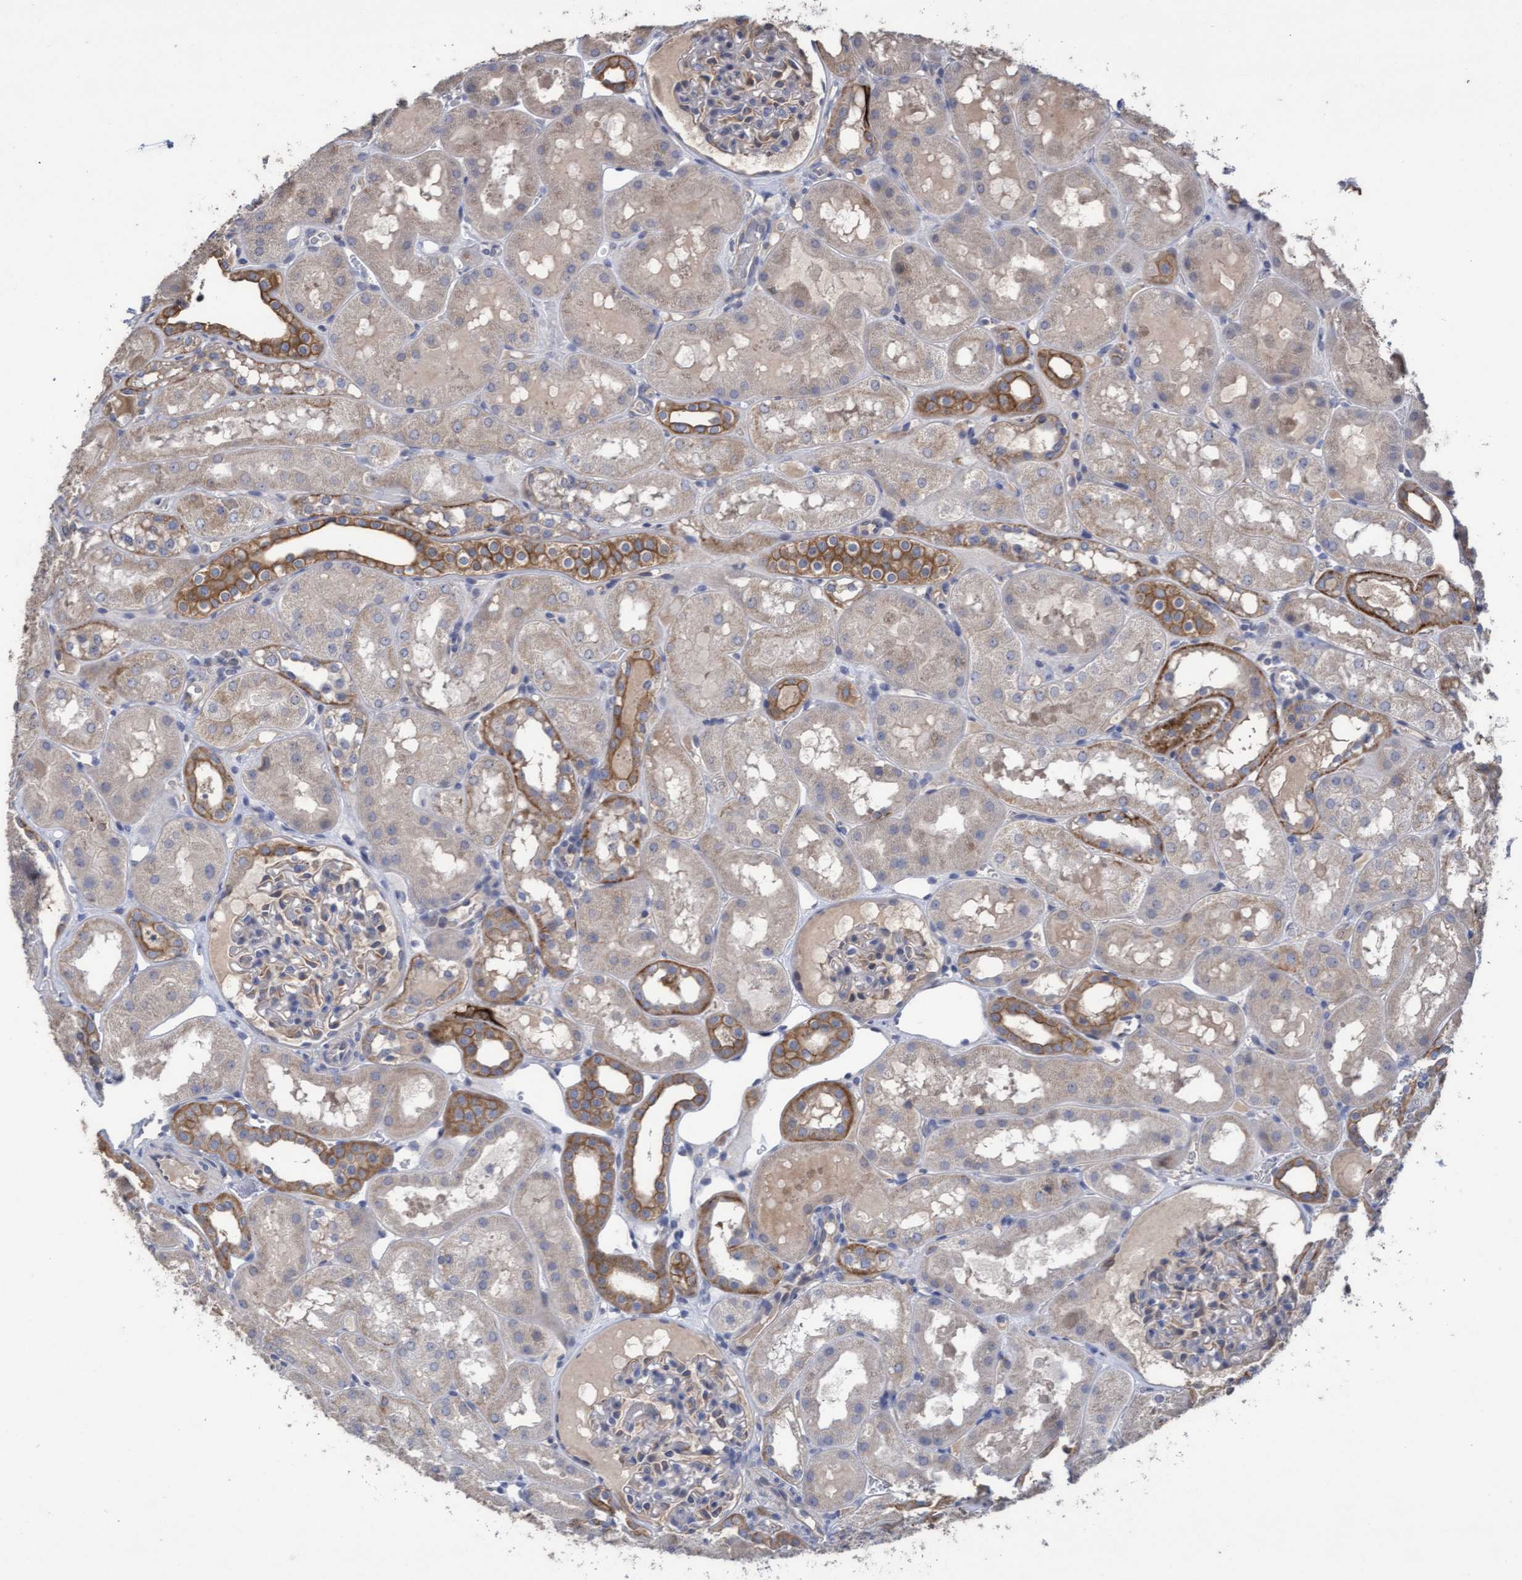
{"staining": {"intensity": "weak", "quantity": "<25%", "location": "cytoplasmic/membranous"}, "tissue": "kidney", "cell_type": "Cells in glomeruli", "image_type": "normal", "snomed": [{"axis": "morphology", "description": "Normal tissue, NOS"}, {"axis": "topography", "description": "Kidney"}, {"axis": "topography", "description": "Urinary bladder"}], "caption": "Immunohistochemistry of benign human kidney demonstrates no expression in cells in glomeruli.", "gene": "KRT24", "patient": {"sex": "male", "age": 16}}